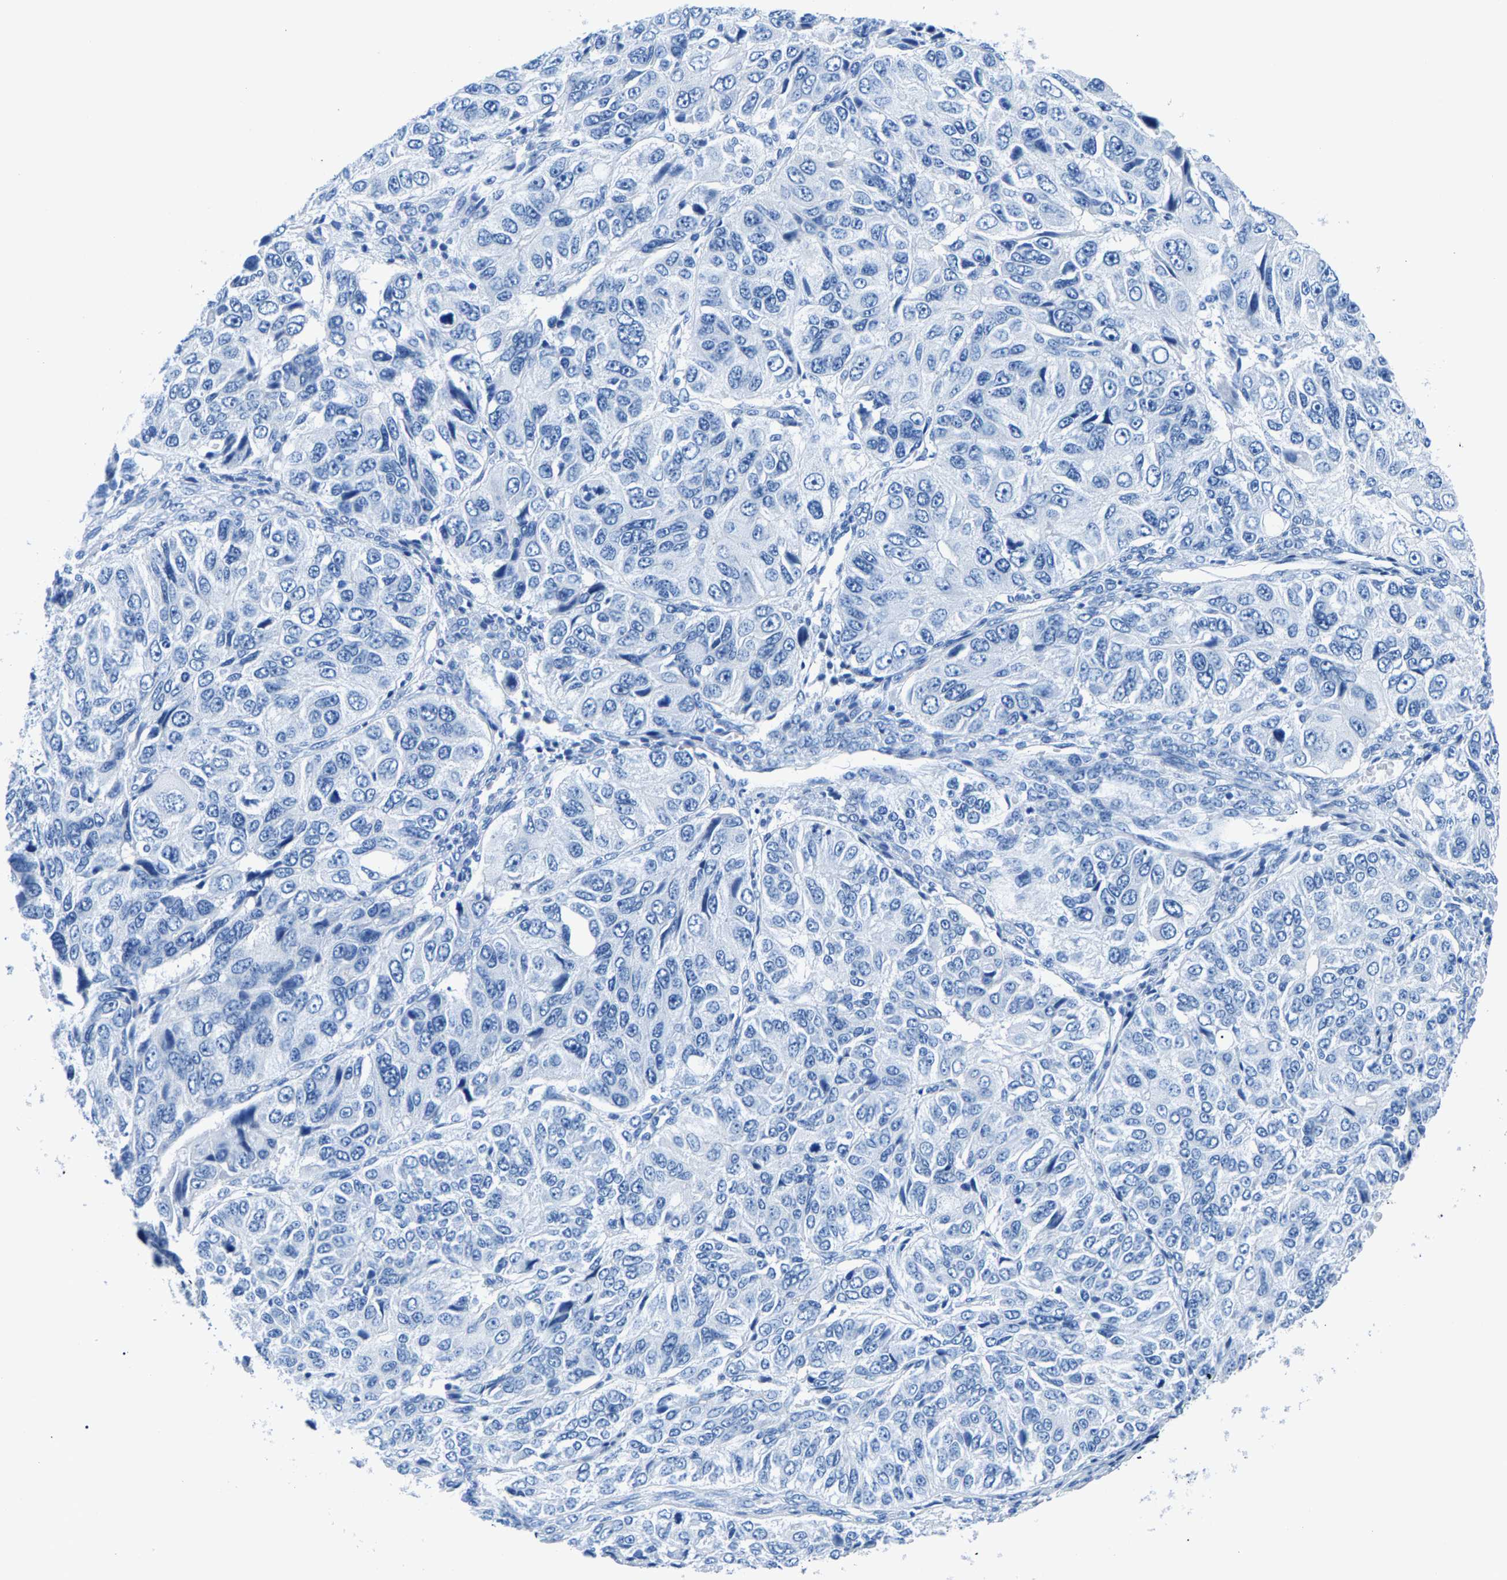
{"staining": {"intensity": "negative", "quantity": "none", "location": "none"}, "tissue": "ovarian cancer", "cell_type": "Tumor cells", "image_type": "cancer", "snomed": [{"axis": "morphology", "description": "Carcinoma, endometroid"}, {"axis": "topography", "description": "Ovary"}], "caption": "Tumor cells show no significant protein positivity in endometroid carcinoma (ovarian).", "gene": "CPS1", "patient": {"sex": "female", "age": 51}}